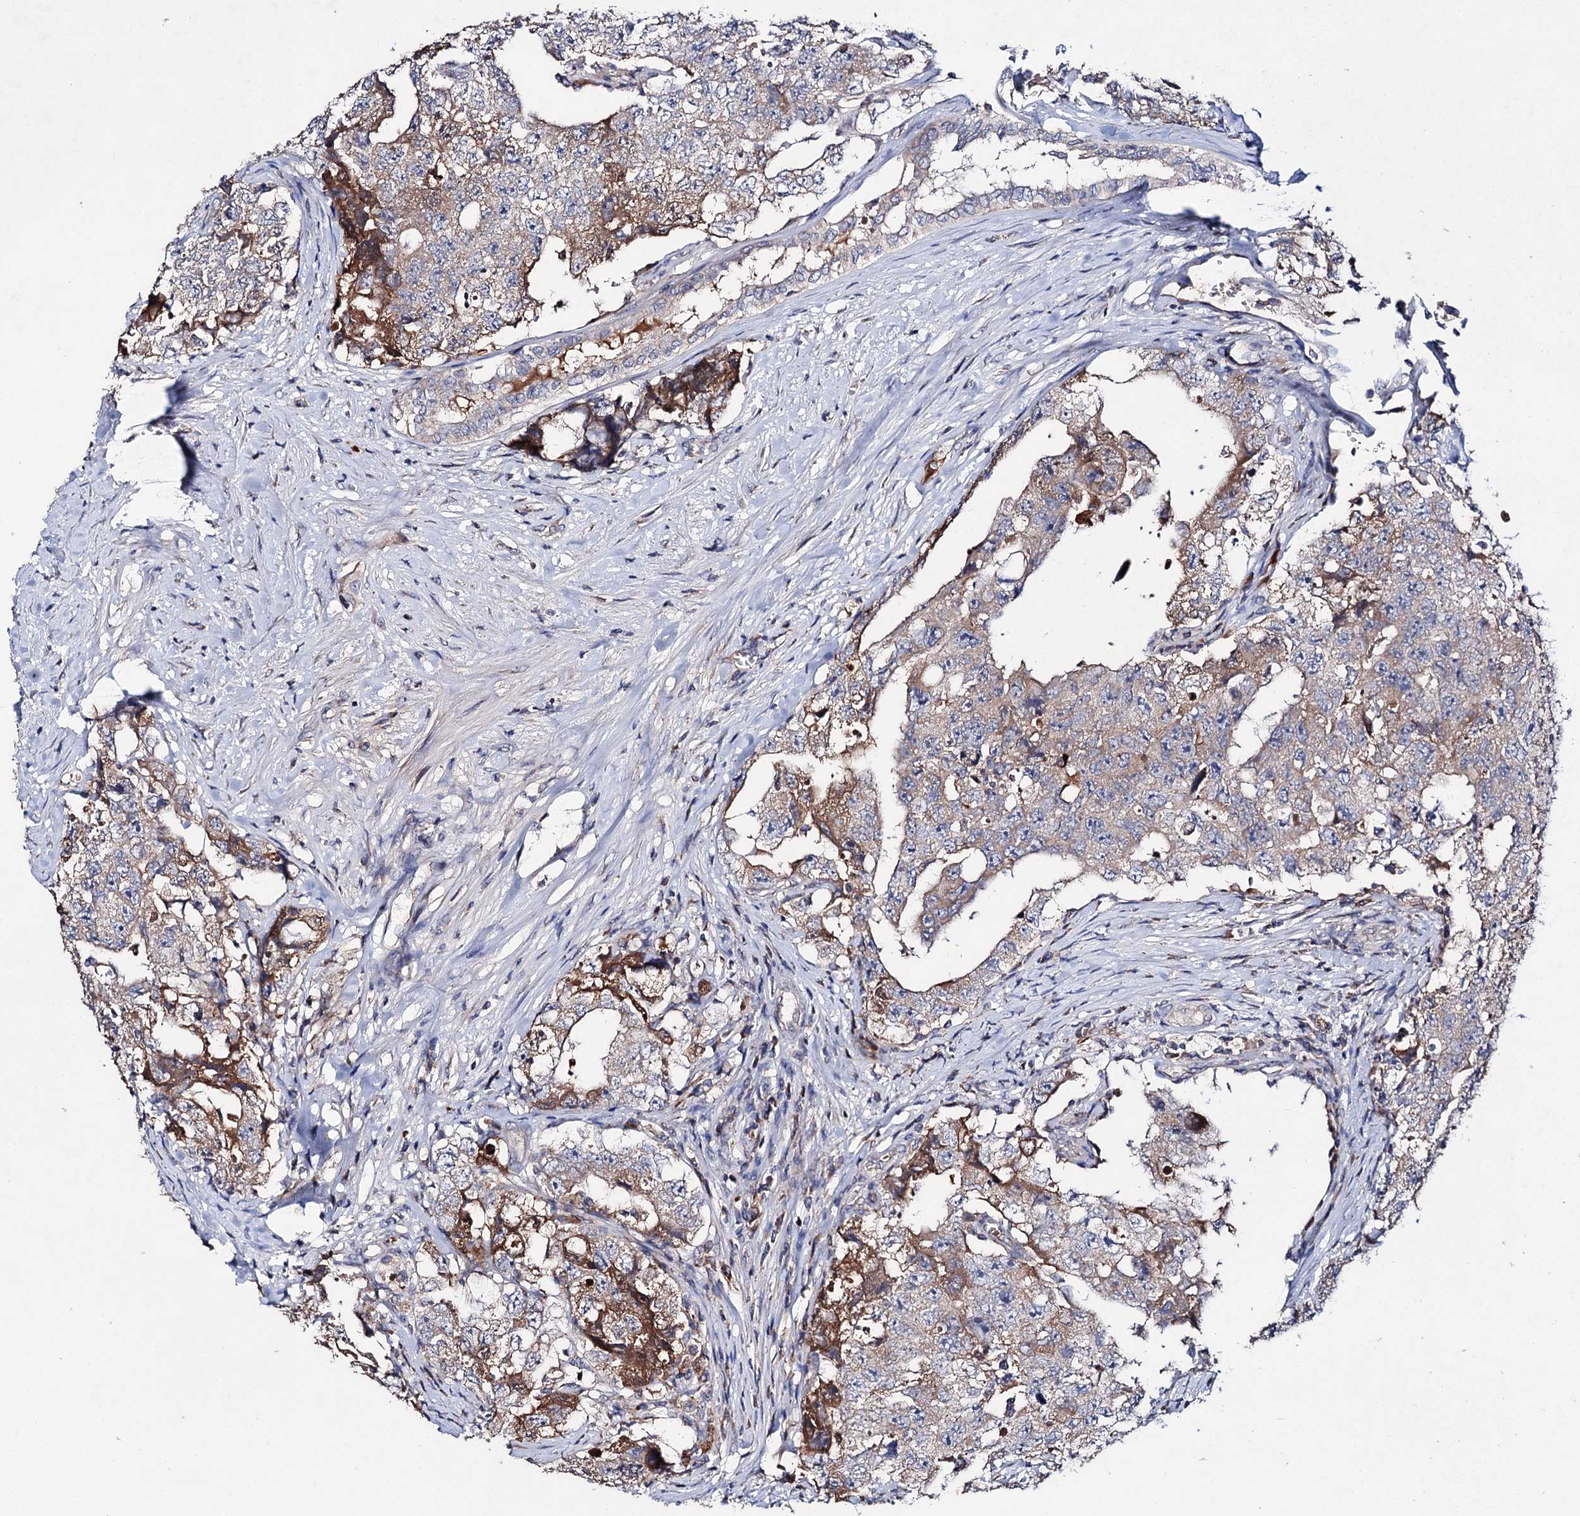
{"staining": {"intensity": "moderate", "quantity": "<25%", "location": "cytoplasmic/membranous"}, "tissue": "testis cancer", "cell_type": "Tumor cells", "image_type": "cancer", "snomed": [{"axis": "morphology", "description": "Carcinoma, Embryonal, NOS"}, {"axis": "topography", "description": "Testis"}], "caption": "DAB immunohistochemical staining of testis embryonal carcinoma exhibits moderate cytoplasmic/membranous protein positivity in about <25% of tumor cells. (Brightfield microscopy of DAB IHC at high magnification).", "gene": "CLPB", "patient": {"sex": "male", "age": 17}}